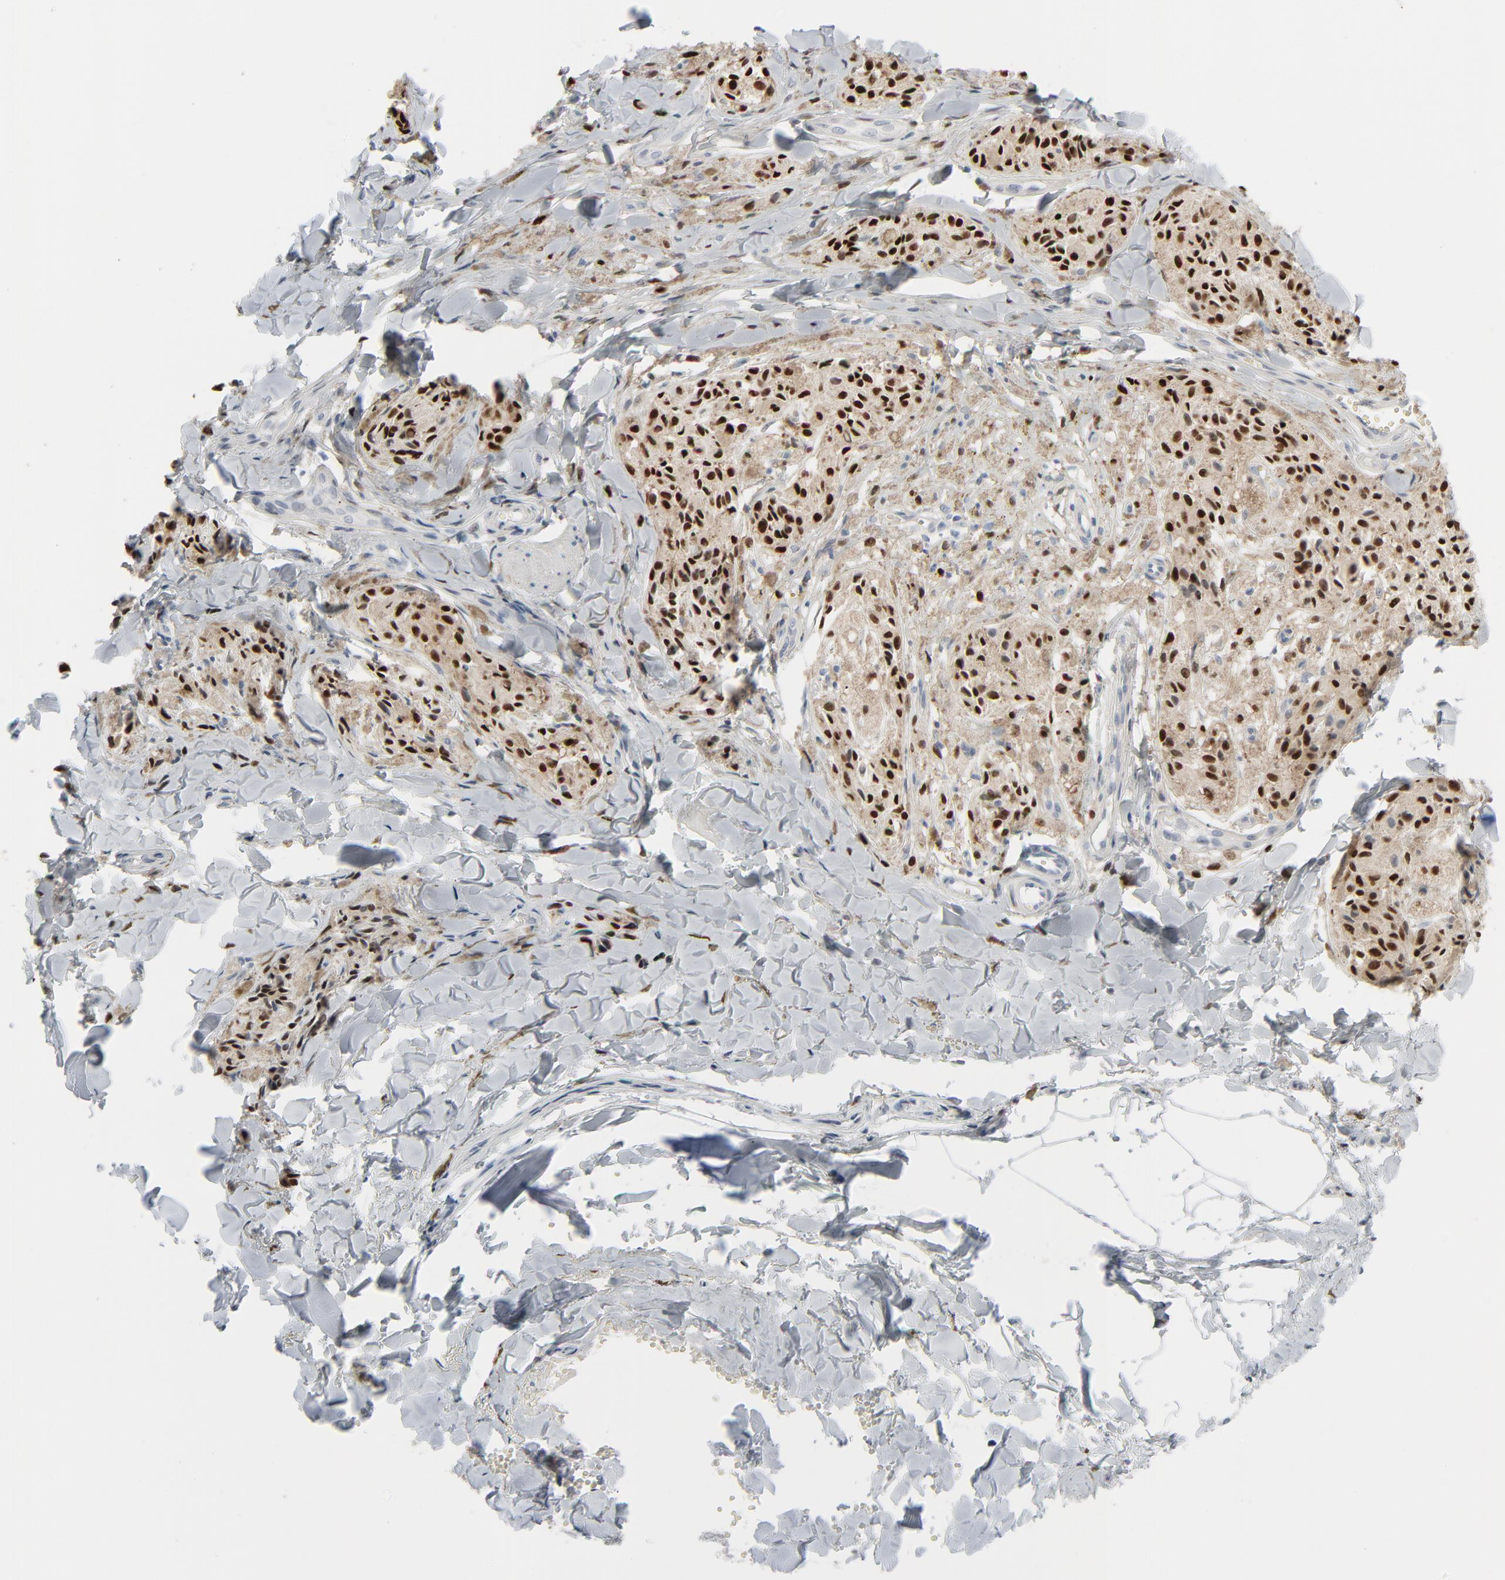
{"staining": {"intensity": "strong", "quantity": ">75%", "location": "cytoplasmic/membranous,nuclear"}, "tissue": "melanoma", "cell_type": "Tumor cells", "image_type": "cancer", "snomed": [{"axis": "morphology", "description": "Malignant melanoma, Metastatic site"}, {"axis": "topography", "description": "Pancreas"}], "caption": "Protein expression analysis of human malignant melanoma (metastatic site) reveals strong cytoplasmic/membranous and nuclear expression in about >75% of tumor cells.", "gene": "MITF", "patient": {"sex": "female", "age": 30}}